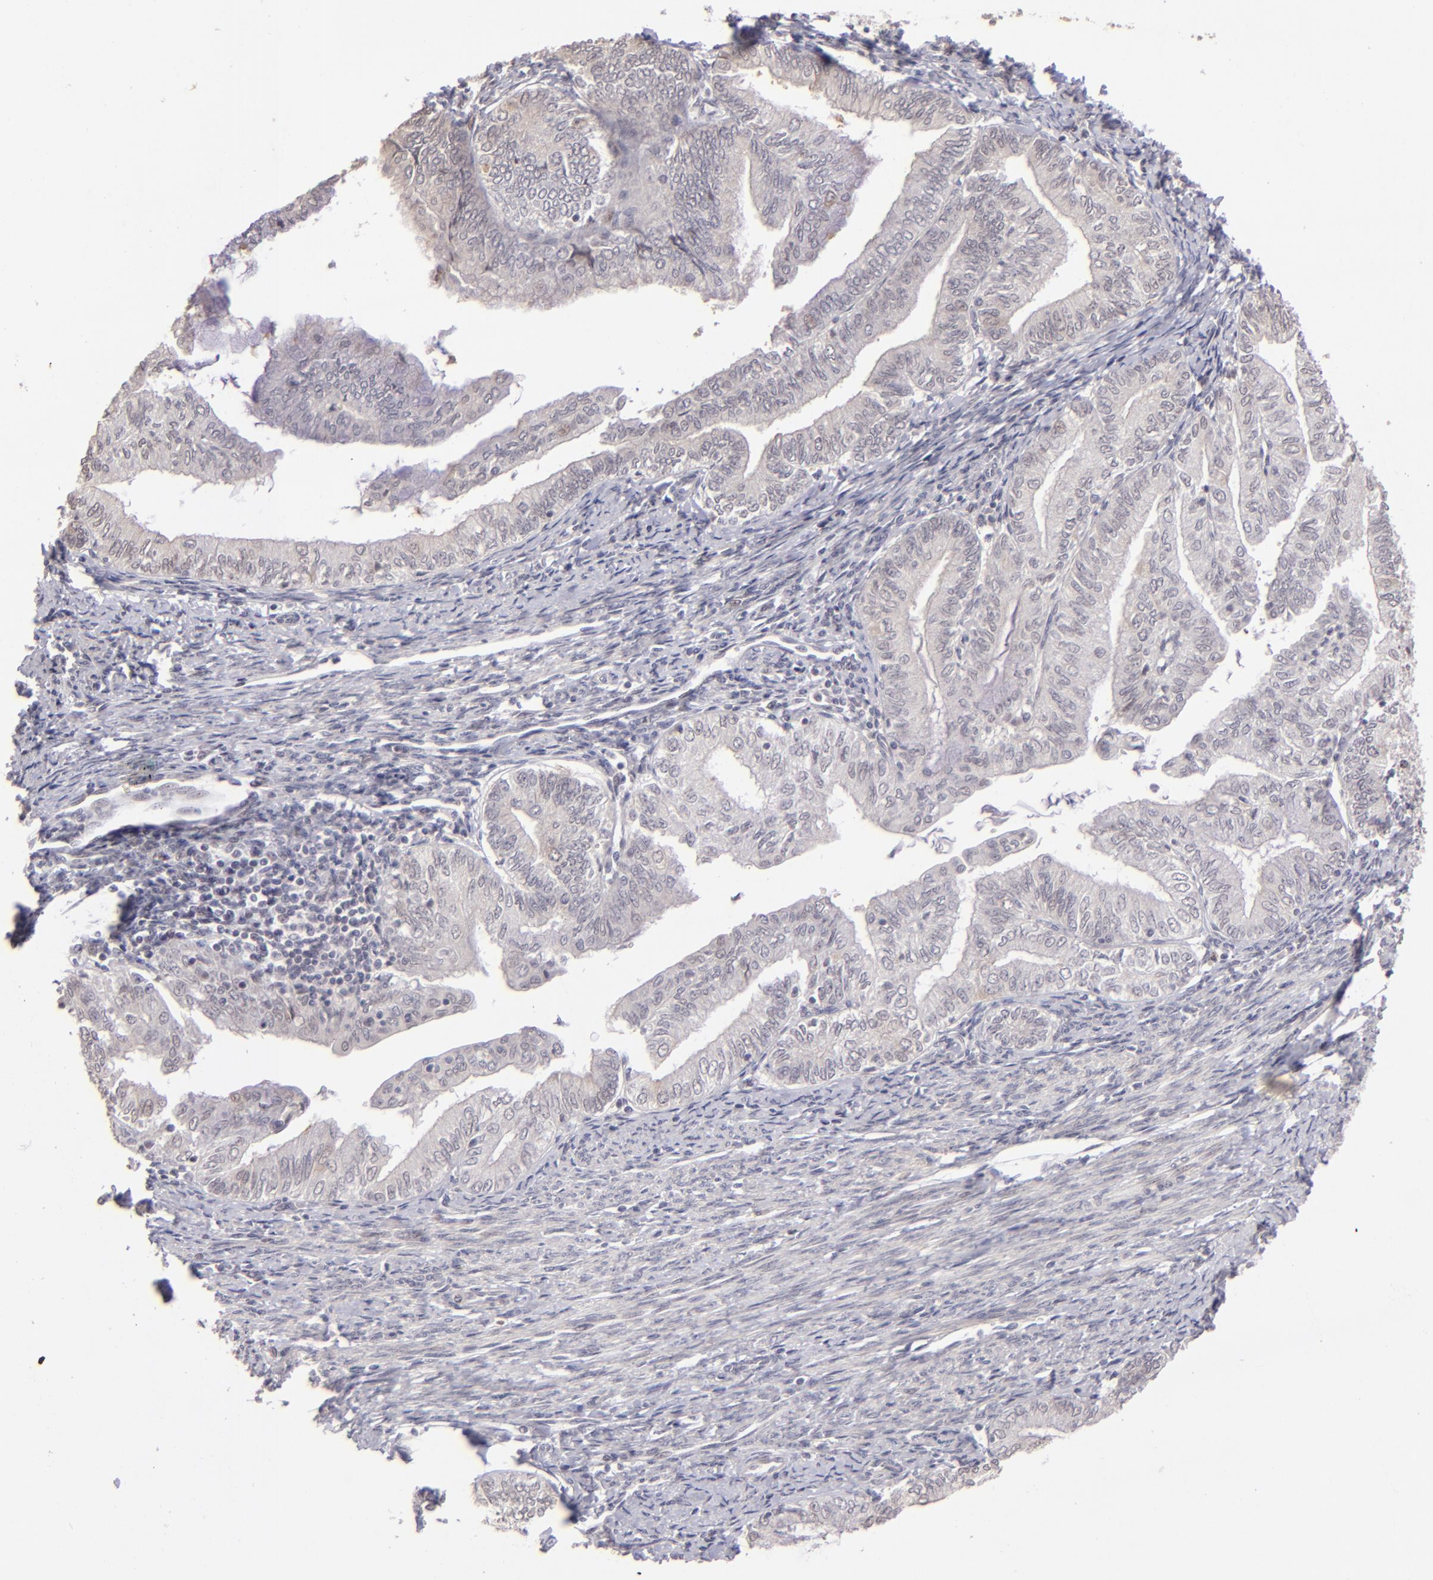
{"staining": {"intensity": "negative", "quantity": "none", "location": "none"}, "tissue": "endometrial cancer", "cell_type": "Tumor cells", "image_type": "cancer", "snomed": [{"axis": "morphology", "description": "Adenocarcinoma, NOS"}, {"axis": "topography", "description": "Endometrium"}], "caption": "Photomicrograph shows no significant protein expression in tumor cells of endometrial cancer (adenocarcinoma). (Brightfield microscopy of DAB (3,3'-diaminobenzidine) immunohistochemistry (IHC) at high magnification).", "gene": "RARB", "patient": {"sex": "female", "age": 66}}